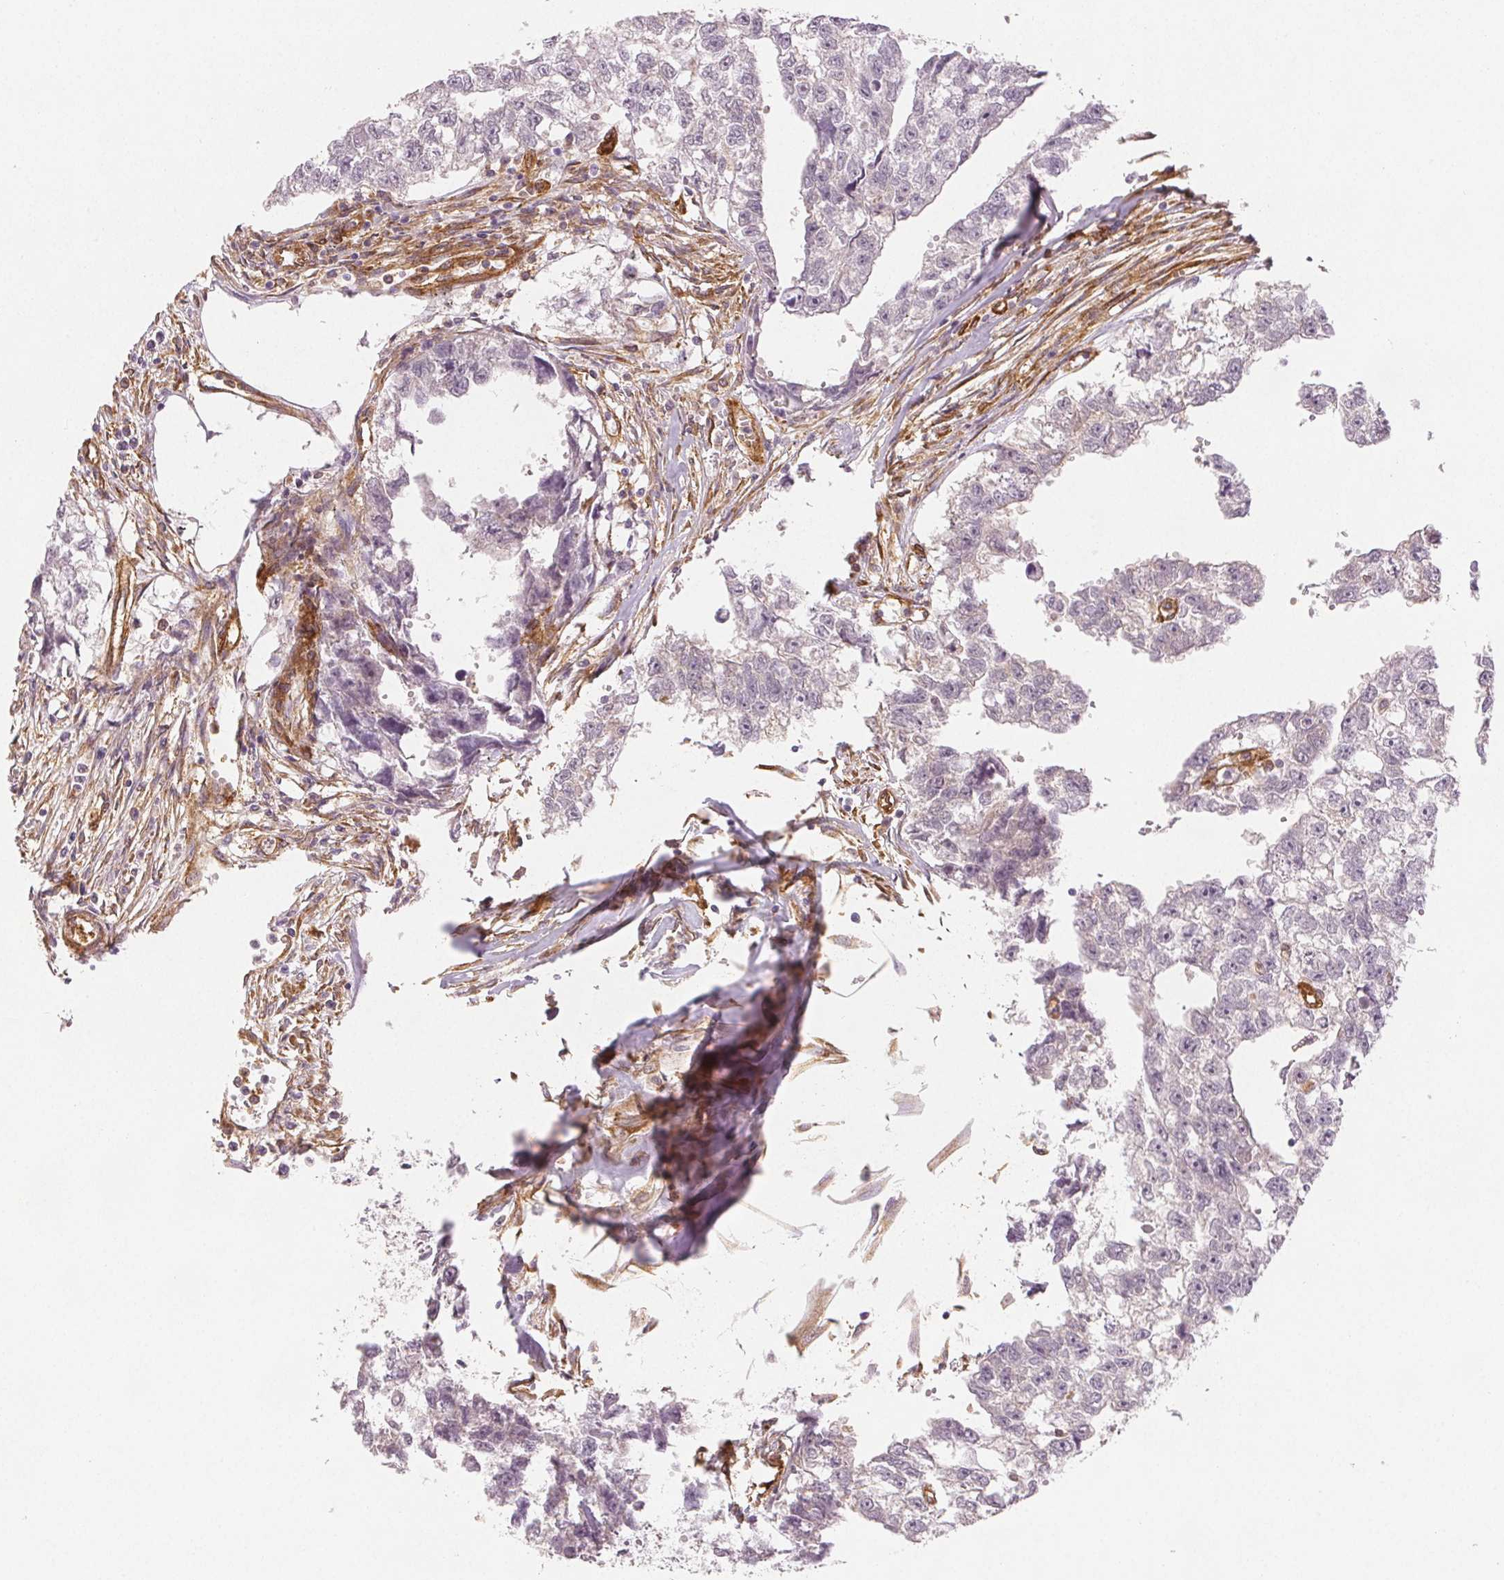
{"staining": {"intensity": "negative", "quantity": "none", "location": "none"}, "tissue": "testis cancer", "cell_type": "Tumor cells", "image_type": "cancer", "snomed": [{"axis": "morphology", "description": "Carcinoma, Embryonal, NOS"}, {"axis": "morphology", "description": "Teratoma, malignant, NOS"}, {"axis": "topography", "description": "Testis"}], "caption": "DAB immunohistochemical staining of testis cancer (teratoma (malignant)) reveals no significant expression in tumor cells.", "gene": "DIAPH2", "patient": {"sex": "male", "age": 44}}